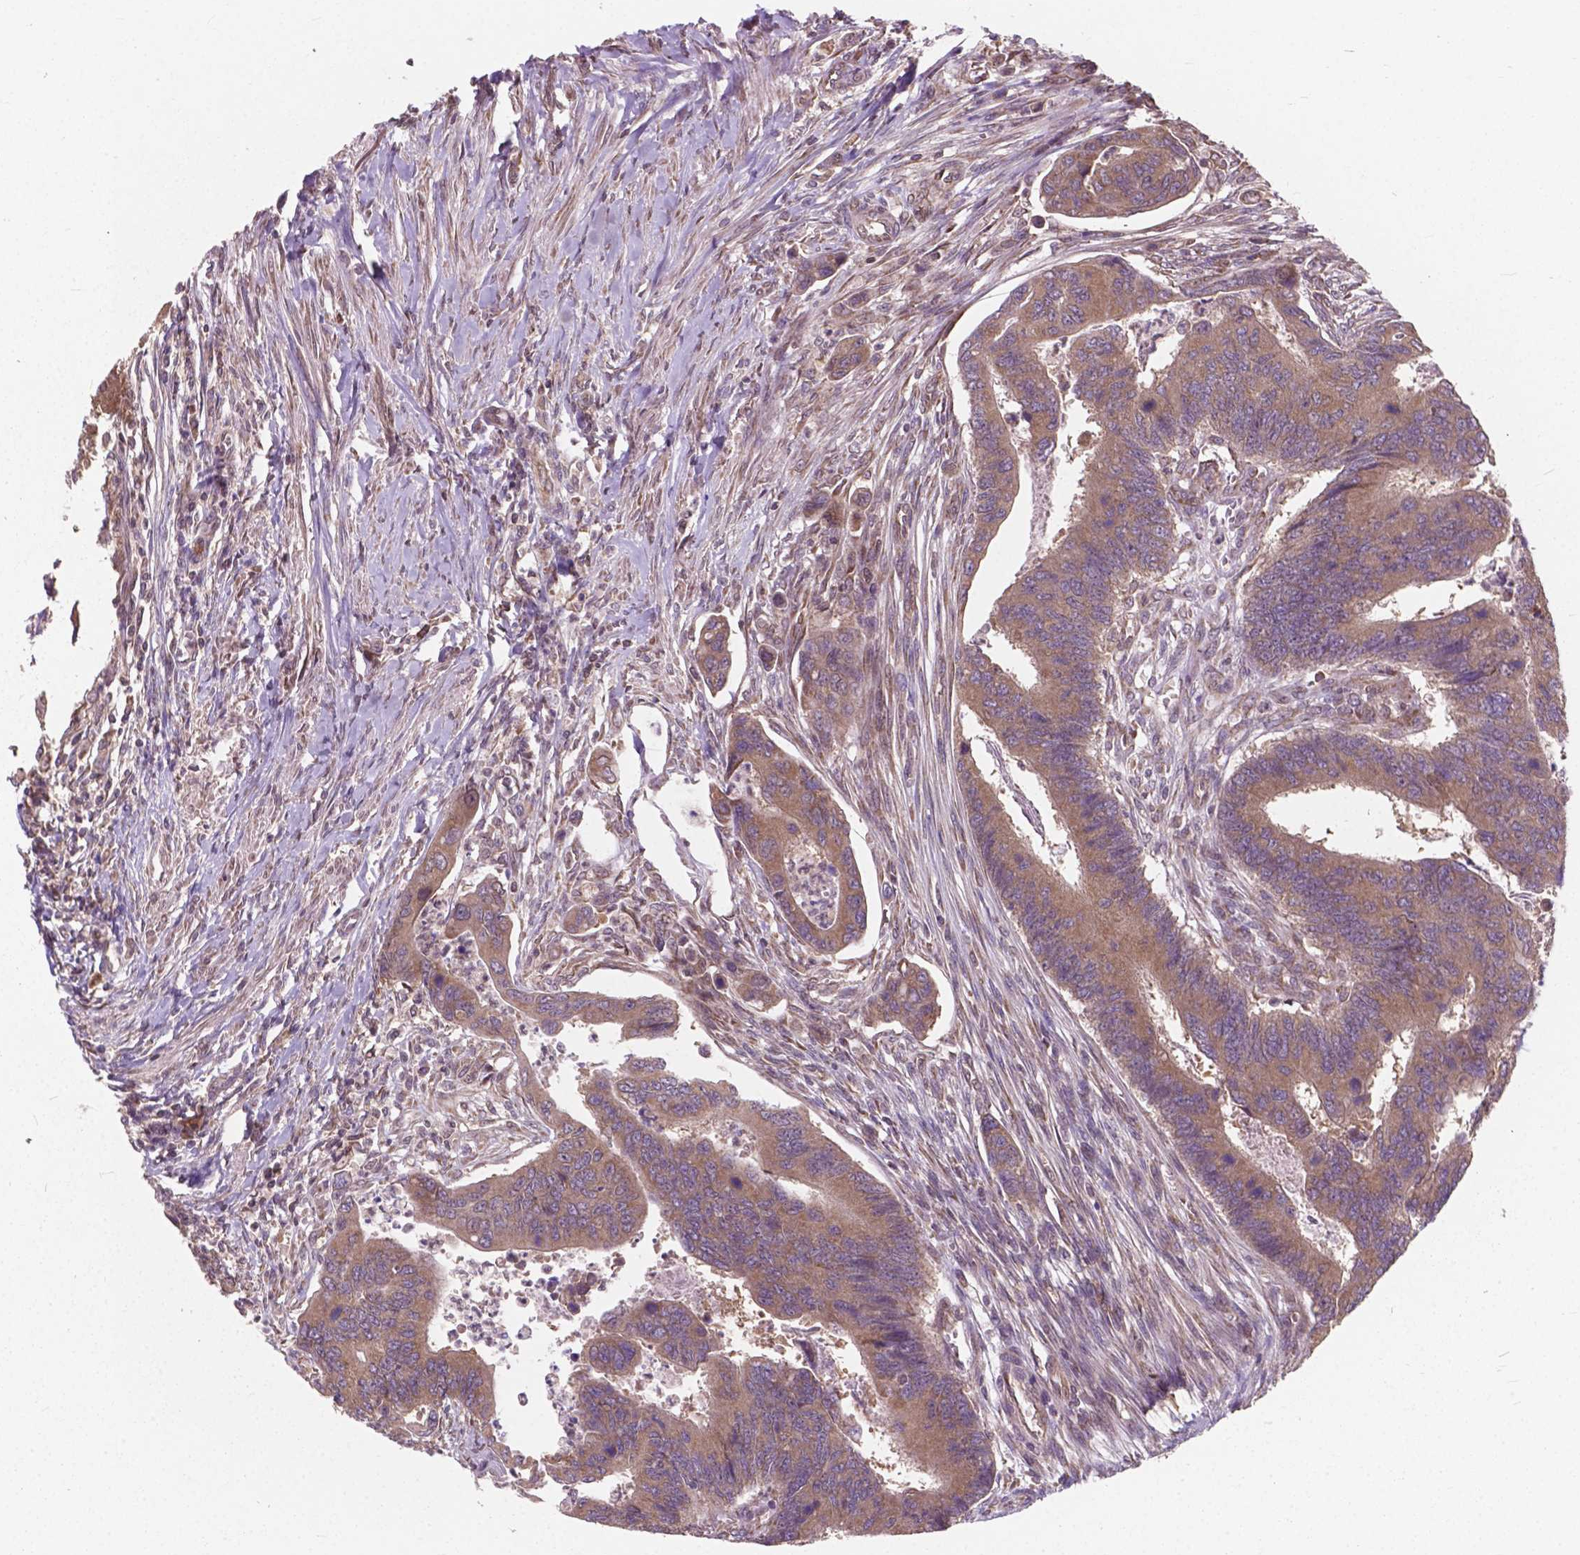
{"staining": {"intensity": "weak", "quantity": ">75%", "location": "cytoplasmic/membranous"}, "tissue": "colorectal cancer", "cell_type": "Tumor cells", "image_type": "cancer", "snomed": [{"axis": "morphology", "description": "Adenocarcinoma, NOS"}, {"axis": "topography", "description": "Colon"}], "caption": "Colorectal cancer was stained to show a protein in brown. There is low levels of weak cytoplasmic/membranous expression in about >75% of tumor cells. (Stains: DAB in brown, nuclei in blue, Microscopy: brightfield microscopy at high magnification).", "gene": "MRPL33", "patient": {"sex": "female", "age": 67}}